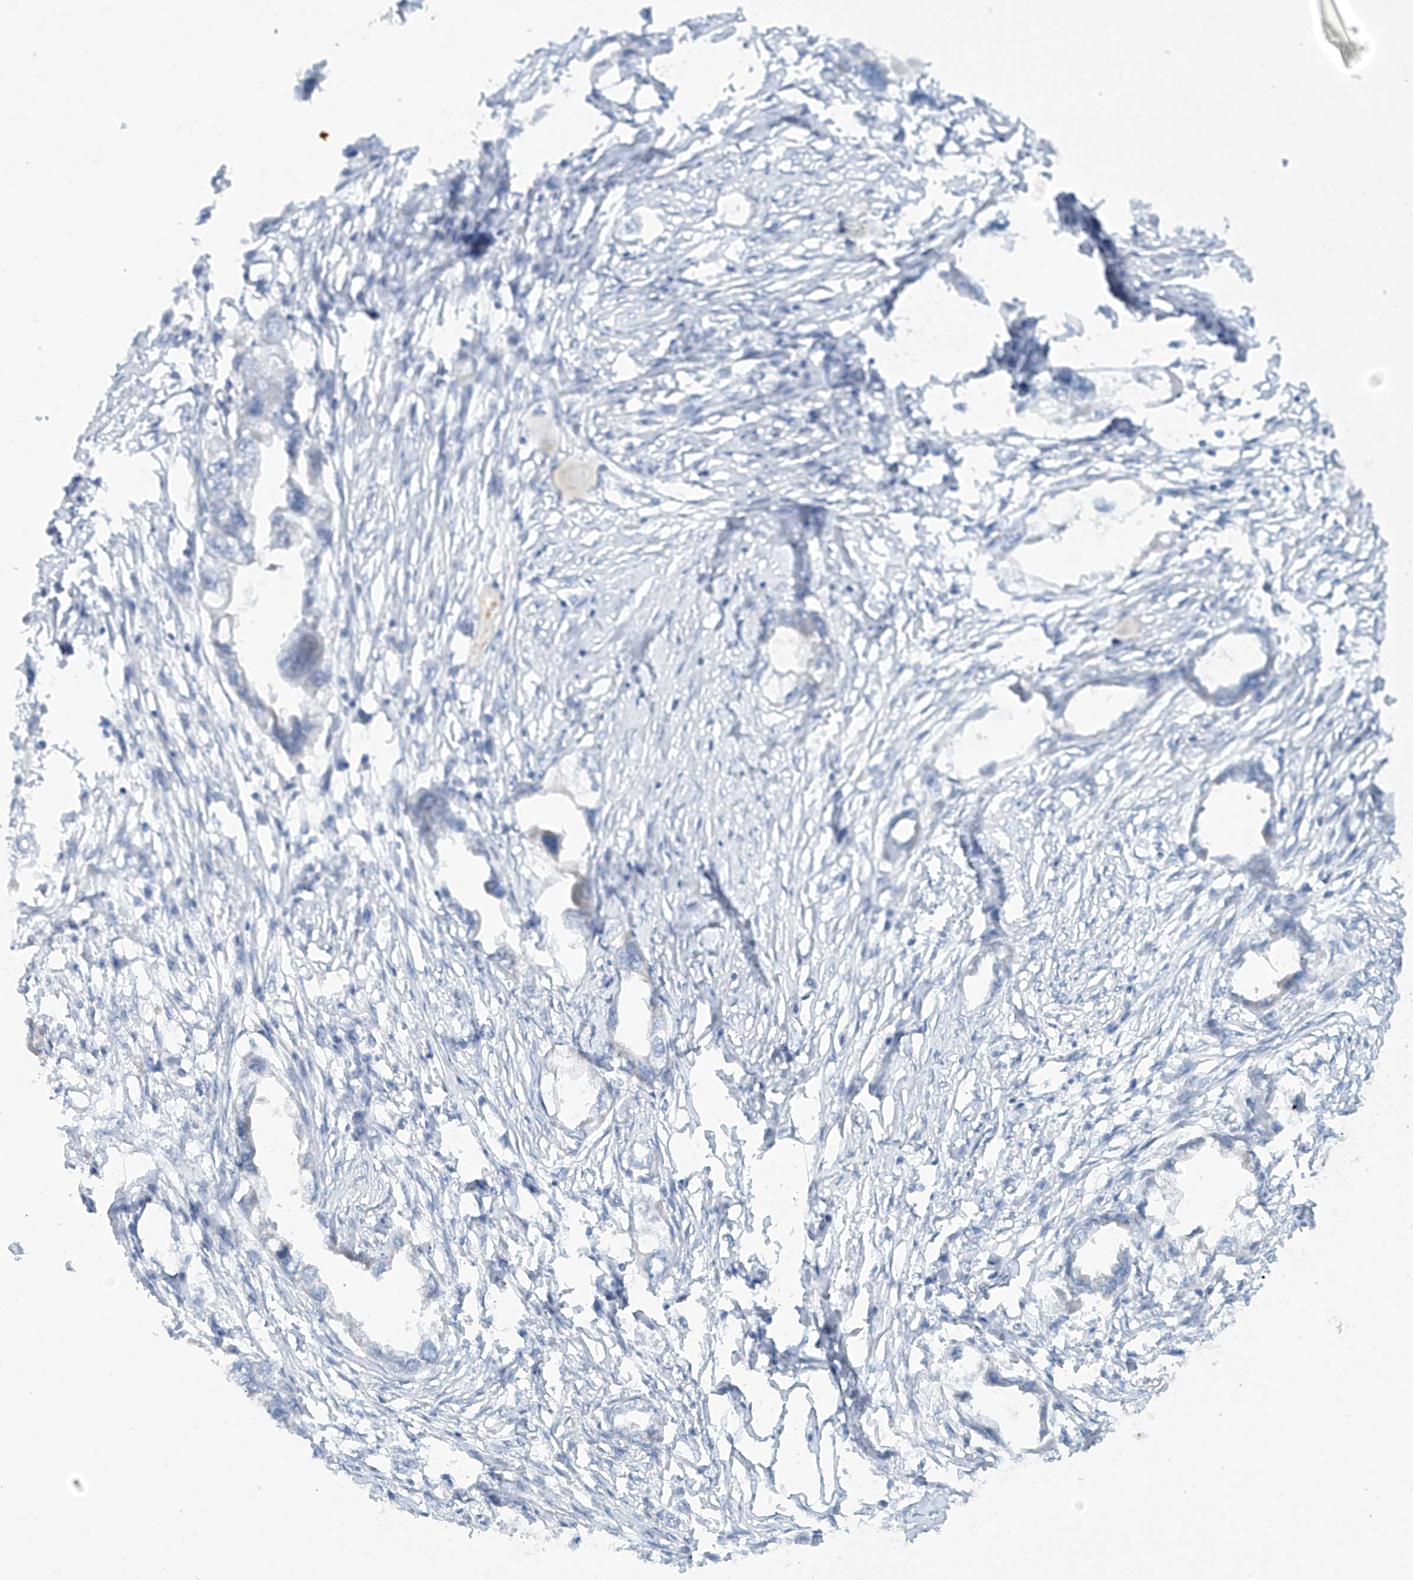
{"staining": {"intensity": "negative", "quantity": "none", "location": "none"}, "tissue": "endometrial cancer", "cell_type": "Tumor cells", "image_type": "cancer", "snomed": [{"axis": "morphology", "description": "Adenocarcinoma, NOS"}, {"axis": "morphology", "description": "Adenocarcinoma, metastatic, NOS"}, {"axis": "topography", "description": "Adipose tissue"}, {"axis": "topography", "description": "Endometrium"}], "caption": "This image is of endometrial adenocarcinoma stained with immunohistochemistry to label a protein in brown with the nuclei are counter-stained blue. There is no staining in tumor cells. (DAB immunohistochemistry (IHC) visualized using brightfield microscopy, high magnification).", "gene": "FSD1L", "patient": {"sex": "female", "age": 67}}